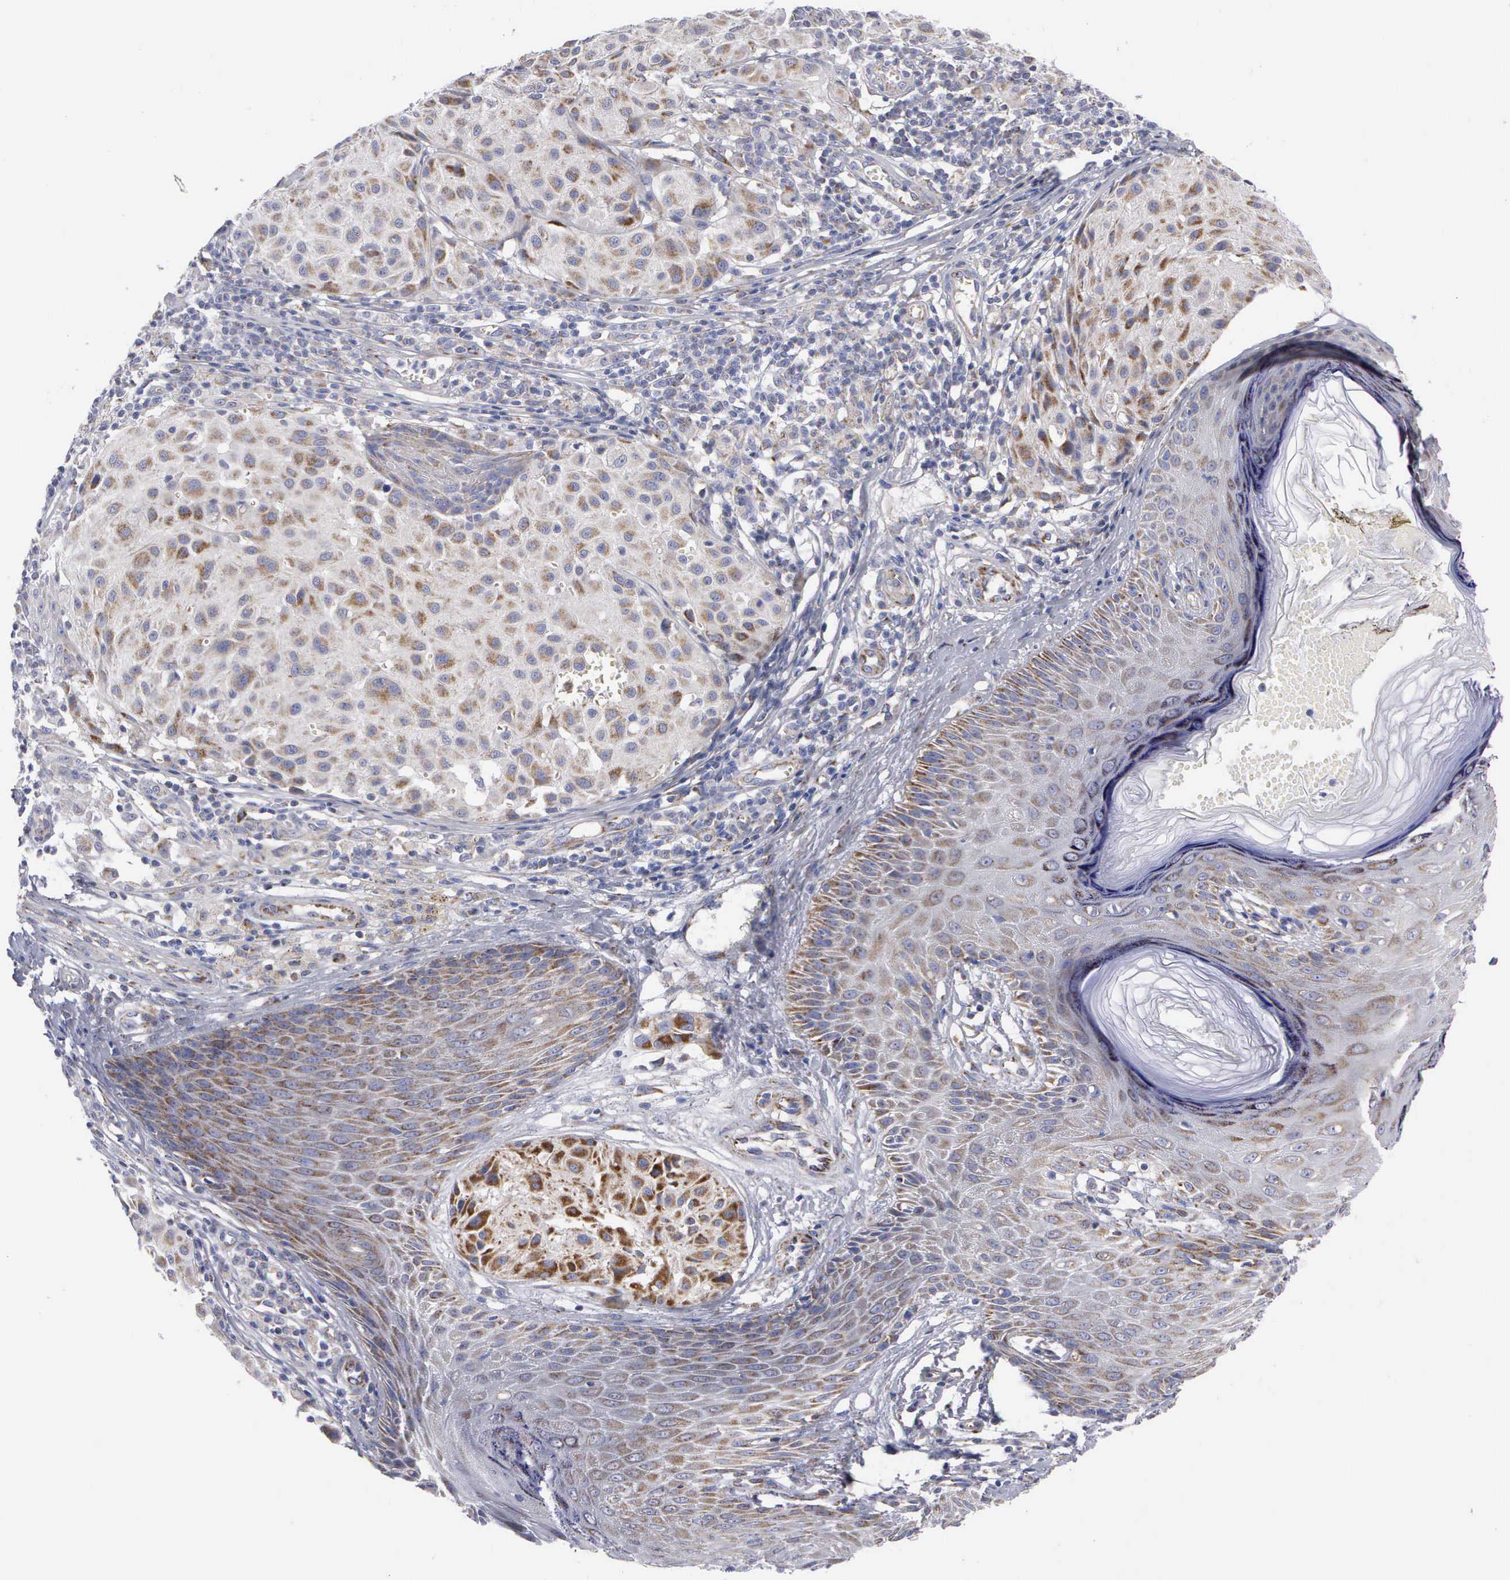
{"staining": {"intensity": "moderate", "quantity": "25%-75%", "location": "cytoplasmic/membranous"}, "tissue": "melanoma", "cell_type": "Tumor cells", "image_type": "cancer", "snomed": [{"axis": "morphology", "description": "Malignant melanoma, NOS"}, {"axis": "topography", "description": "Skin"}], "caption": "Brown immunohistochemical staining in human malignant melanoma exhibits moderate cytoplasmic/membranous staining in approximately 25%-75% of tumor cells. The staining was performed using DAB to visualize the protein expression in brown, while the nuclei were stained in blue with hematoxylin (Magnification: 20x).", "gene": "APOOL", "patient": {"sex": "male", "age": 36}}